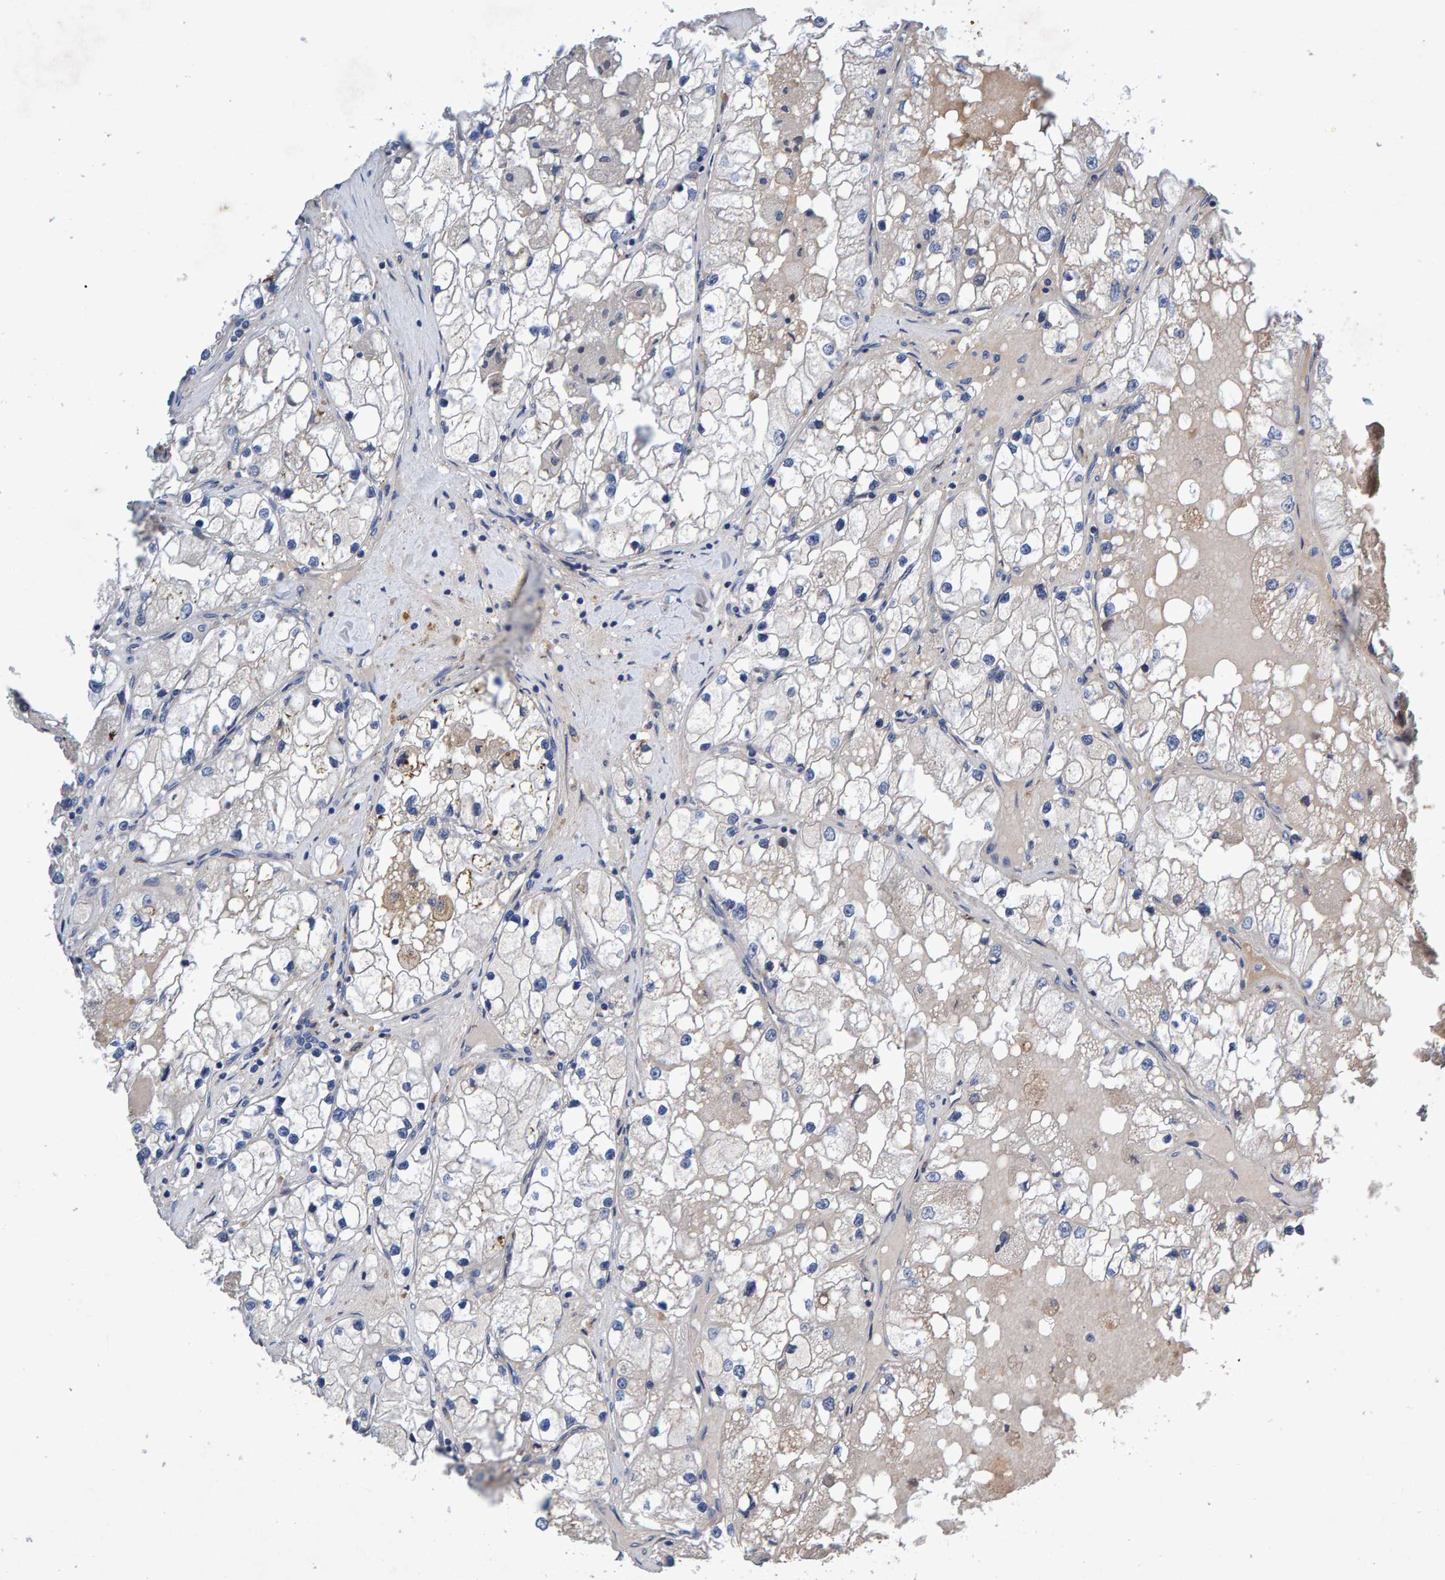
{"staining": {"intensity": "negative", "quantity": "none", "location": "none"}, "tissue": "renal cancer", "cell_type": "Tumor cells", "image_type": "cancer", "snomed": [{"axis": "morphology", "description": "Adenocarcinoma, NOS"}, {"axis": "topography", "description": "Kidney"}], "caption": "IHC micrograph of renal cancer (adenocarcinoma) stained for a protein (brown), which displays no staining in tumor cells.", "gene": "EFR3A", "patient": {"sex": "male", "age": 68}}